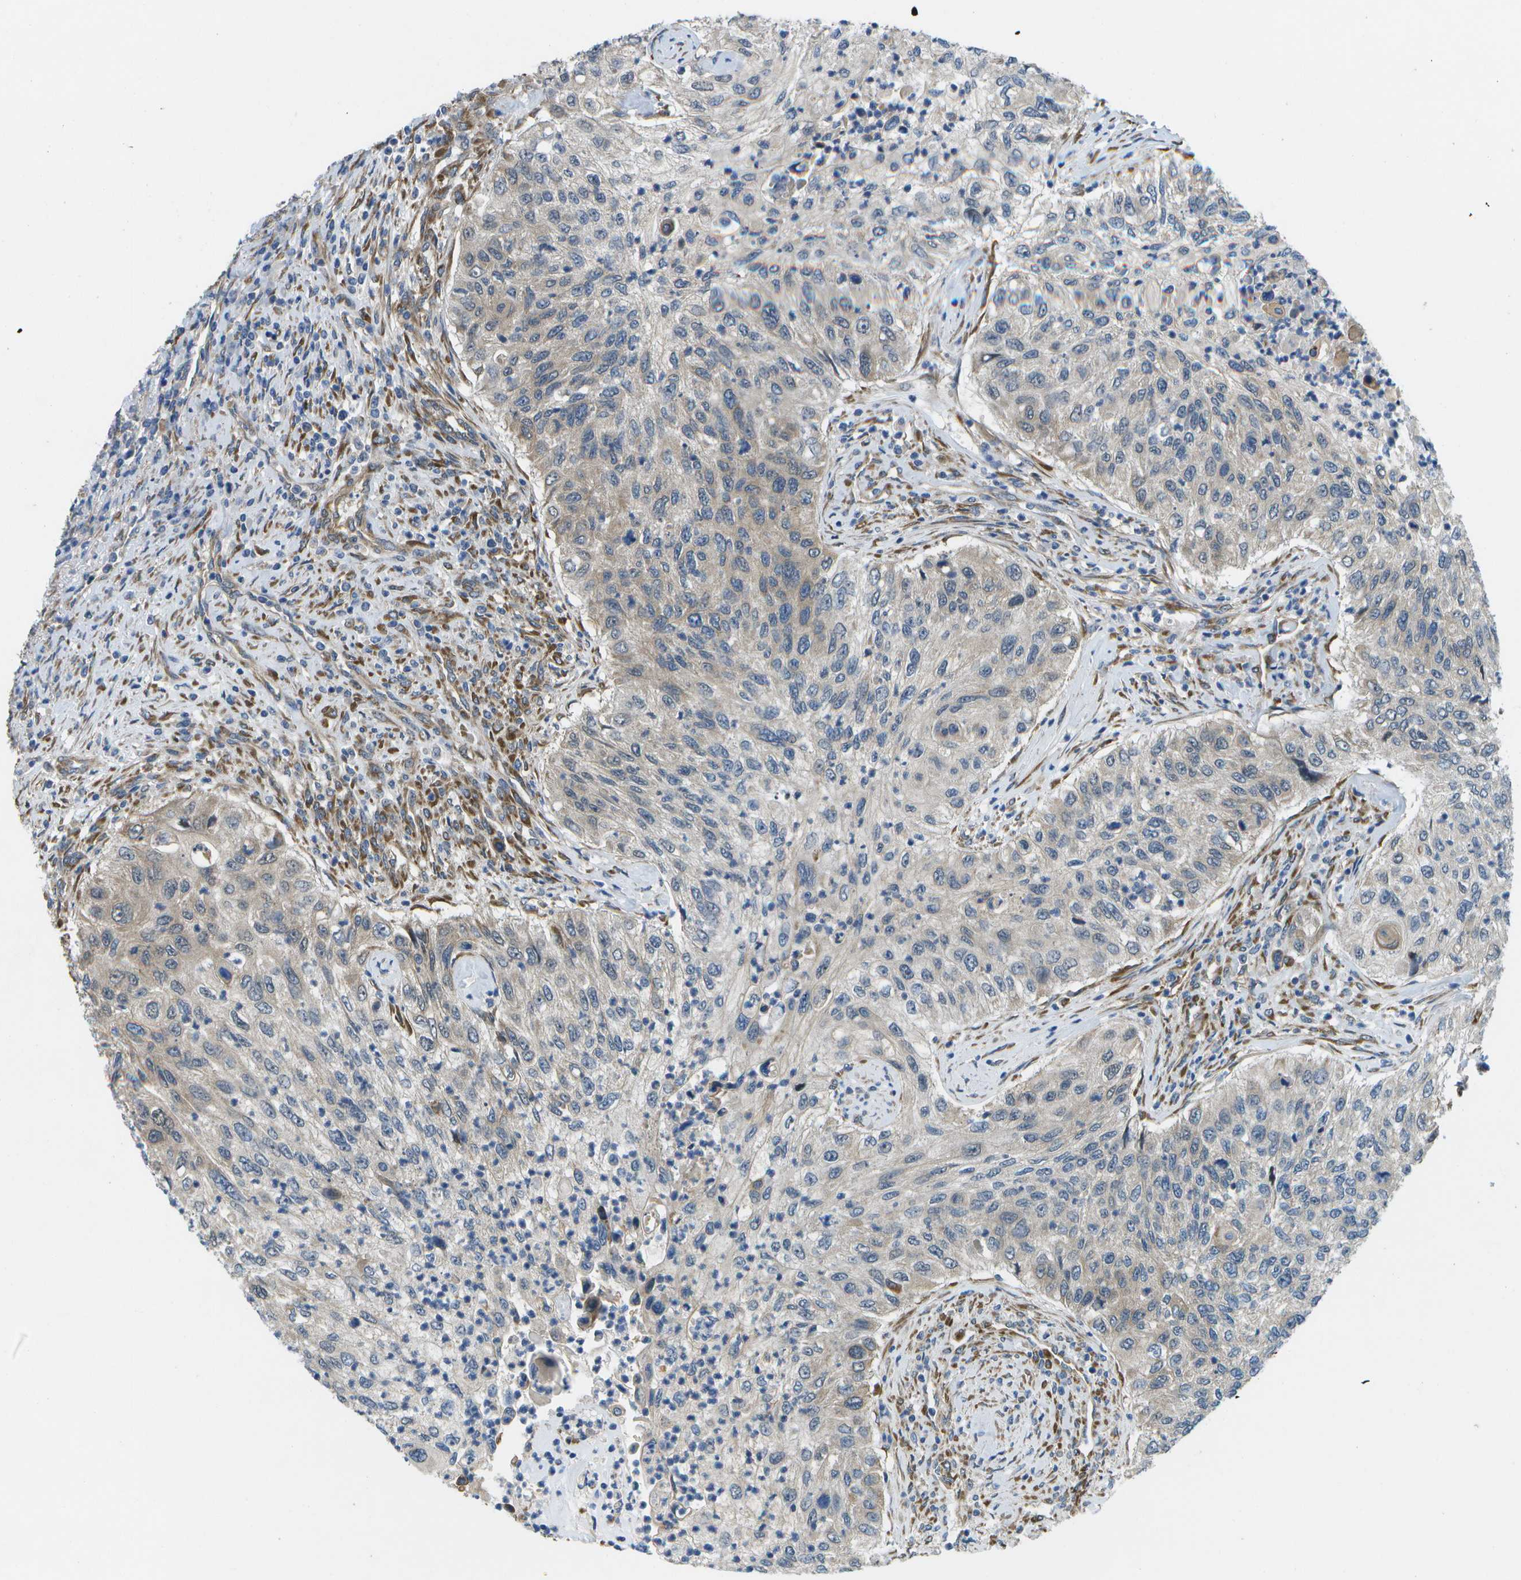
{"staining": {"intensity": "weak", "quantity": "<25%", "location": "cytoplasmic/membranous"}, "tissue": "urothelial cancer", "cell_type": "Tumor cells", "image_type": "cancer", "snomed": [{"axis": "morphology", "description": "Urothelial carcinoma, High grade"}, {"axis": "topography", "description": "Urinary bladder"}], "caption": "IHC of high-grade urothelial carcinoma displays no expression in tumor cells.", "gene": "P3H1", "patient": {"sex": "female", "age": 60}}